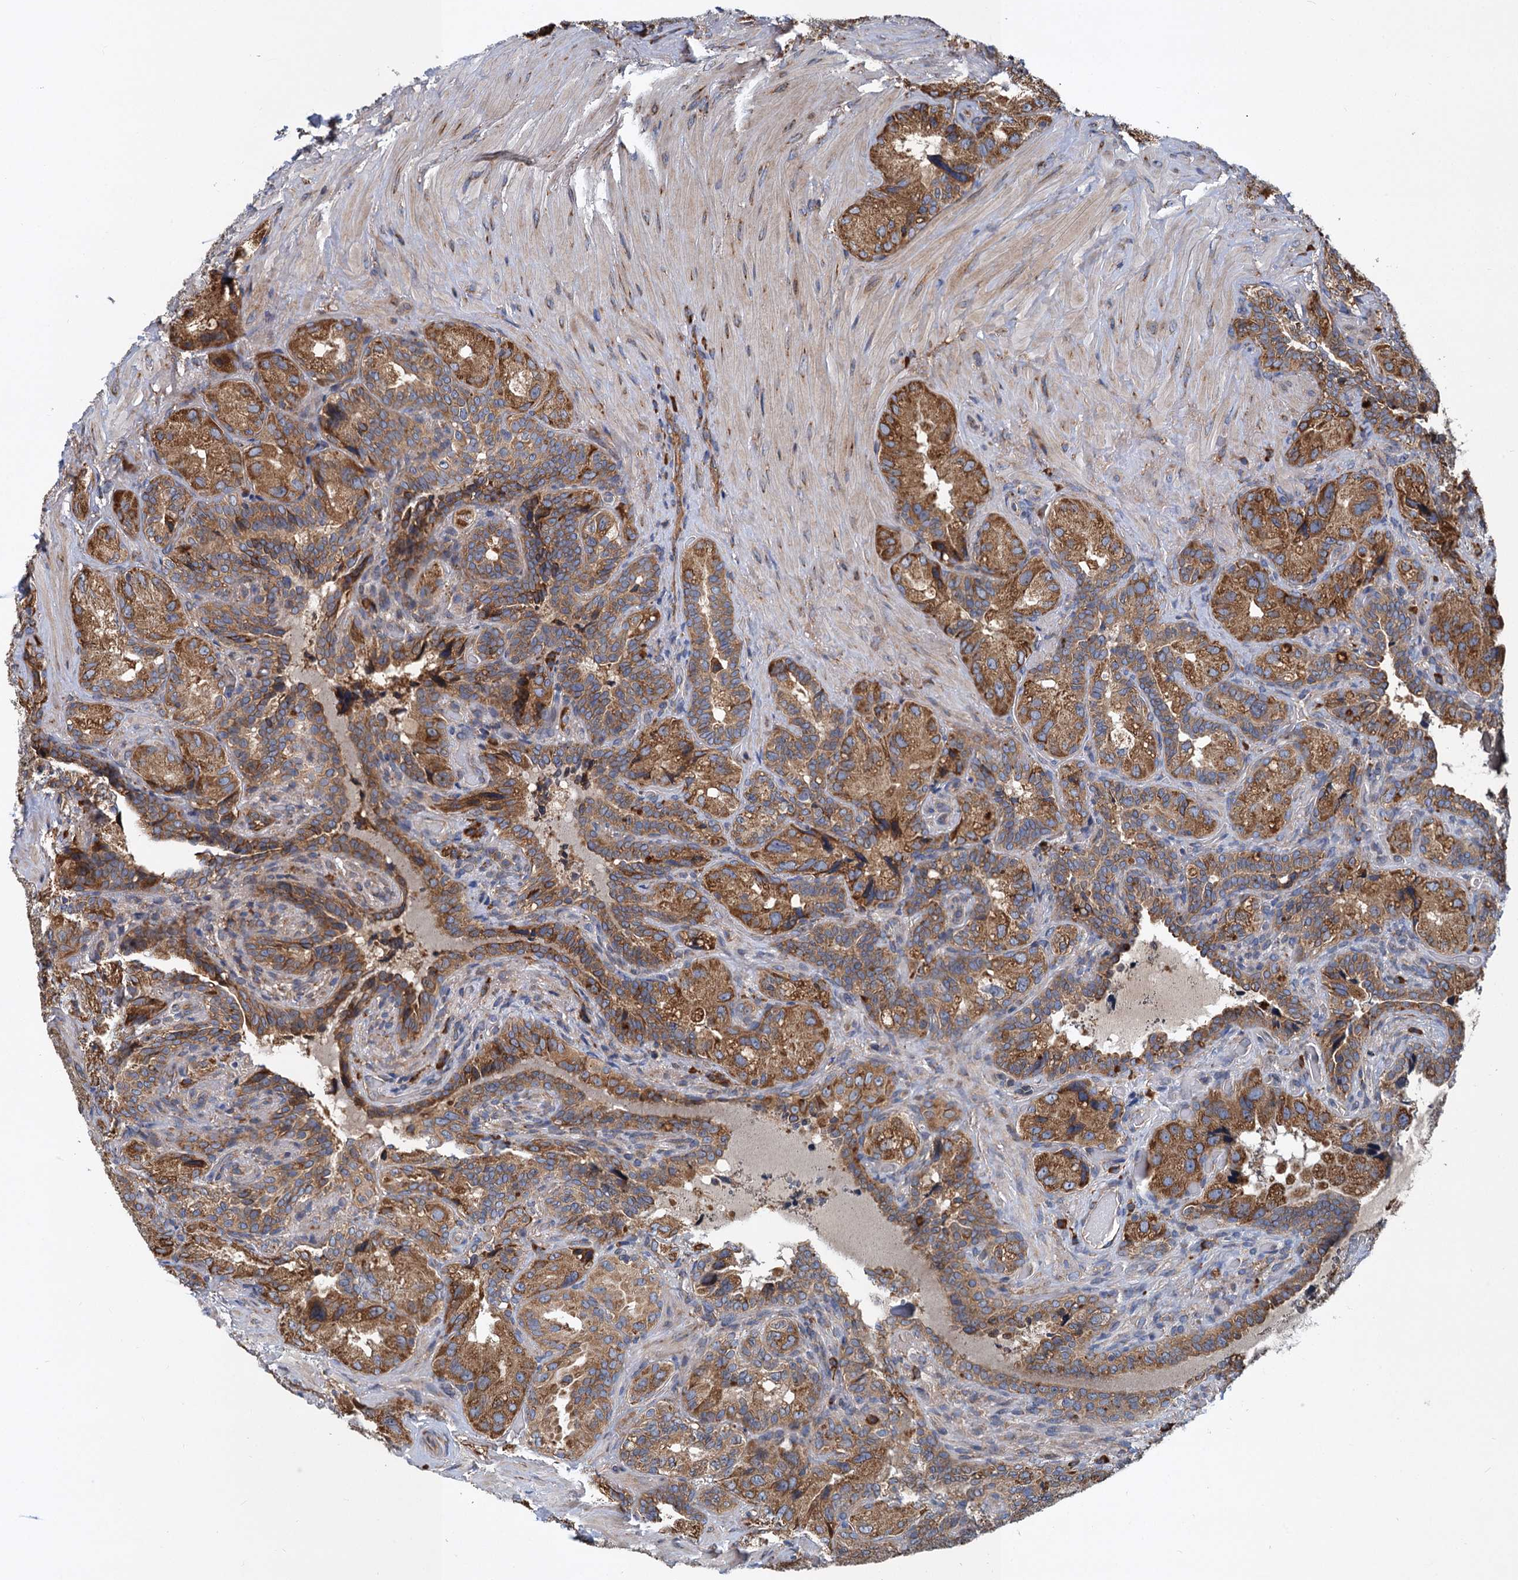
{"staining": {"intensity": "moderate", "quantity": ">75%", "location": "cytoplasmic/membranous"}, "tissue": "seminal vesicle", "cell_type": "Glandular cells", "image_type": "normal", "snomed": [{"axis": "morphology", "description": "Normal tissue, NOS"}, {"axis": "topography", "description": "Seminal veicle"}, {"axis": "topography", "description": "Peripheral nerve tissue"}], "caption": "A medium amount of moderate cytoplasmic/membranous positivity is present in approximately >75% of glandular cells in unremarkable seminal vesicle. (IHC, brightfield microscopy, high magnification).", "gene": "LINS1", "patient": {"sex": "male", "age": 67}}